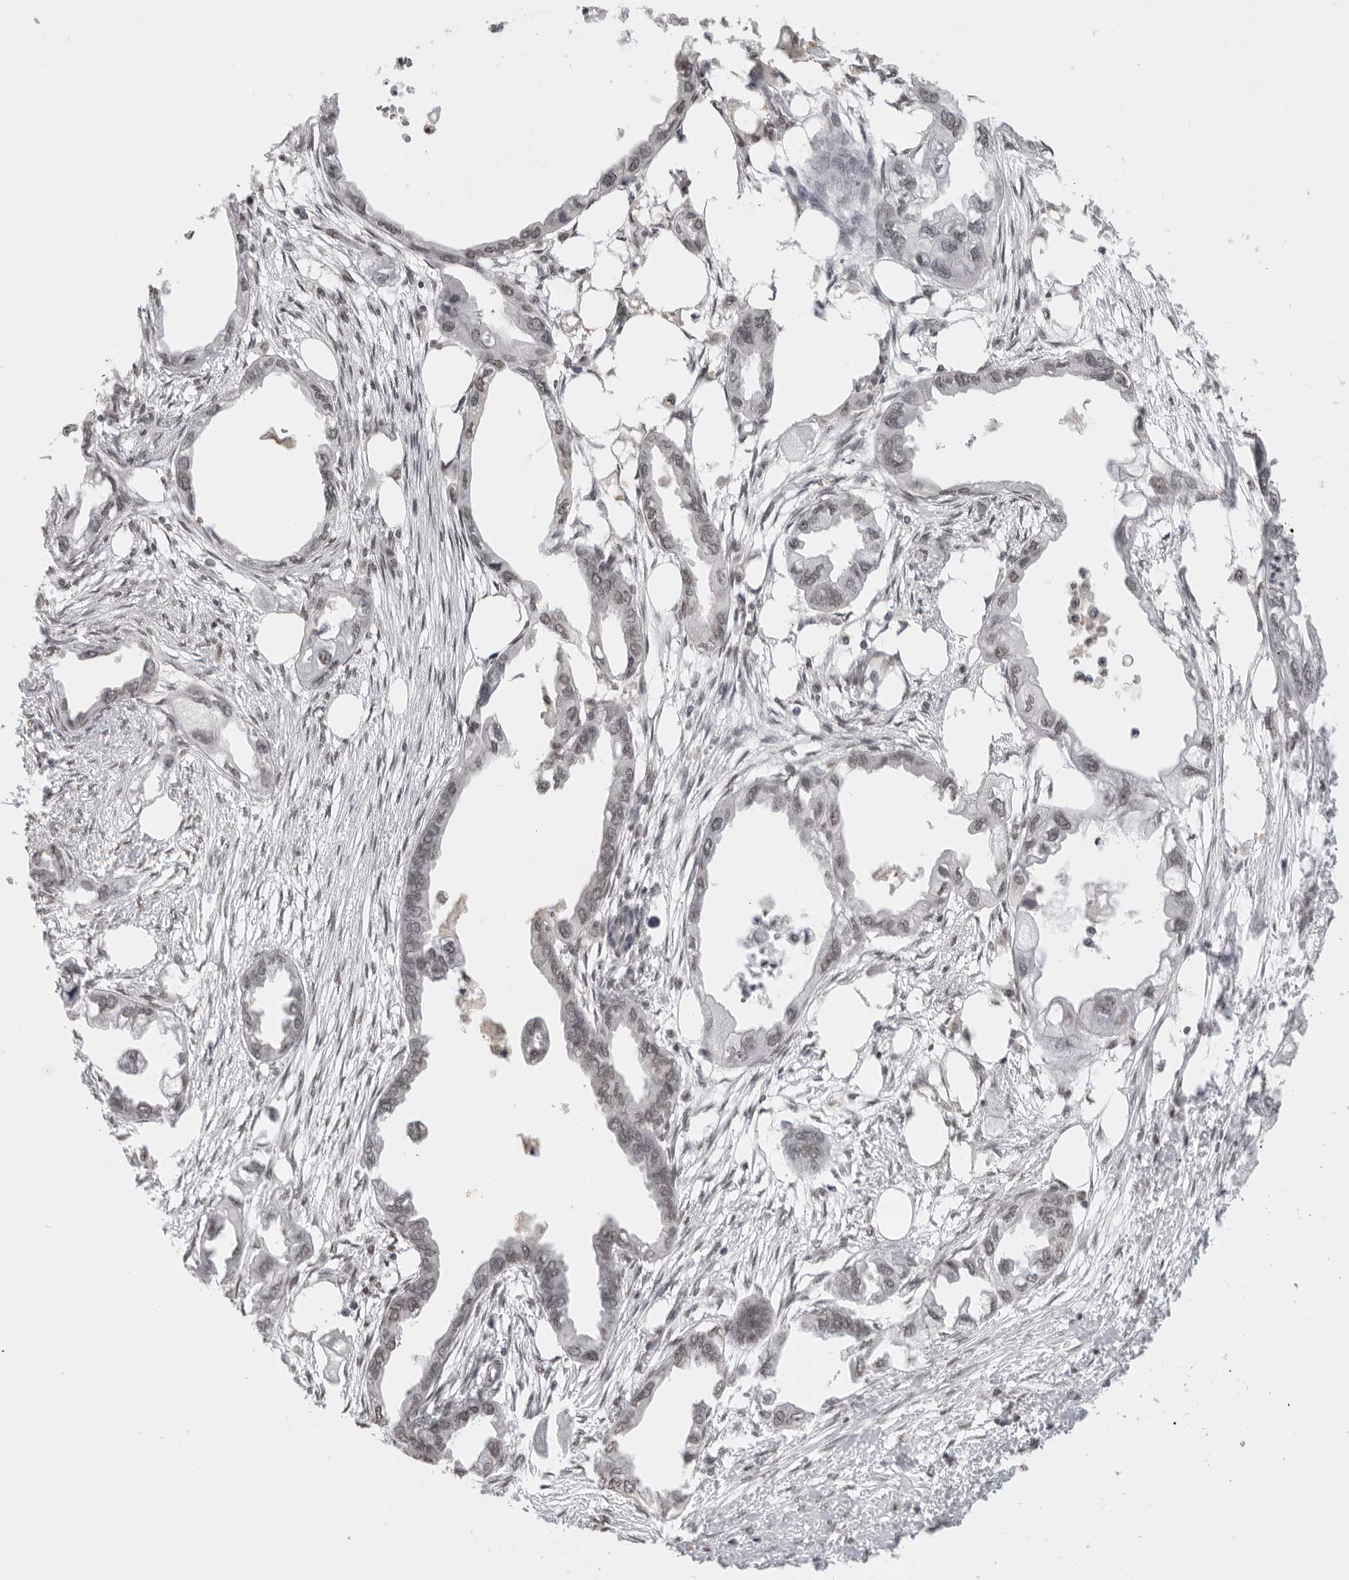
{"staining": {"intensity": "negative", "quantity": "none", "location": "none"}, "tissue": "endometrial cancer", "cell_type": "Tumor cells", "image_type": "cancer", "snomed": [{"axis": "morphology", "description": "Adenocarcinoma, NOS"}, {"axis": "morphology", "description": "Adenocarcinoma, metastatic, NOS"}, {"axis": "topography", "description": "Adipose tissue"}, {"axis": "topography", "description": "Endometrium"}], "caption": "A high-resolution histopathology image shows immunohistochemistry staining of adenocarcinoma (endometrial), which demonstrates no significant positivity in tumor cells.", "gene": "RPA2", "patient": {"sex": "female", "age": 67}}